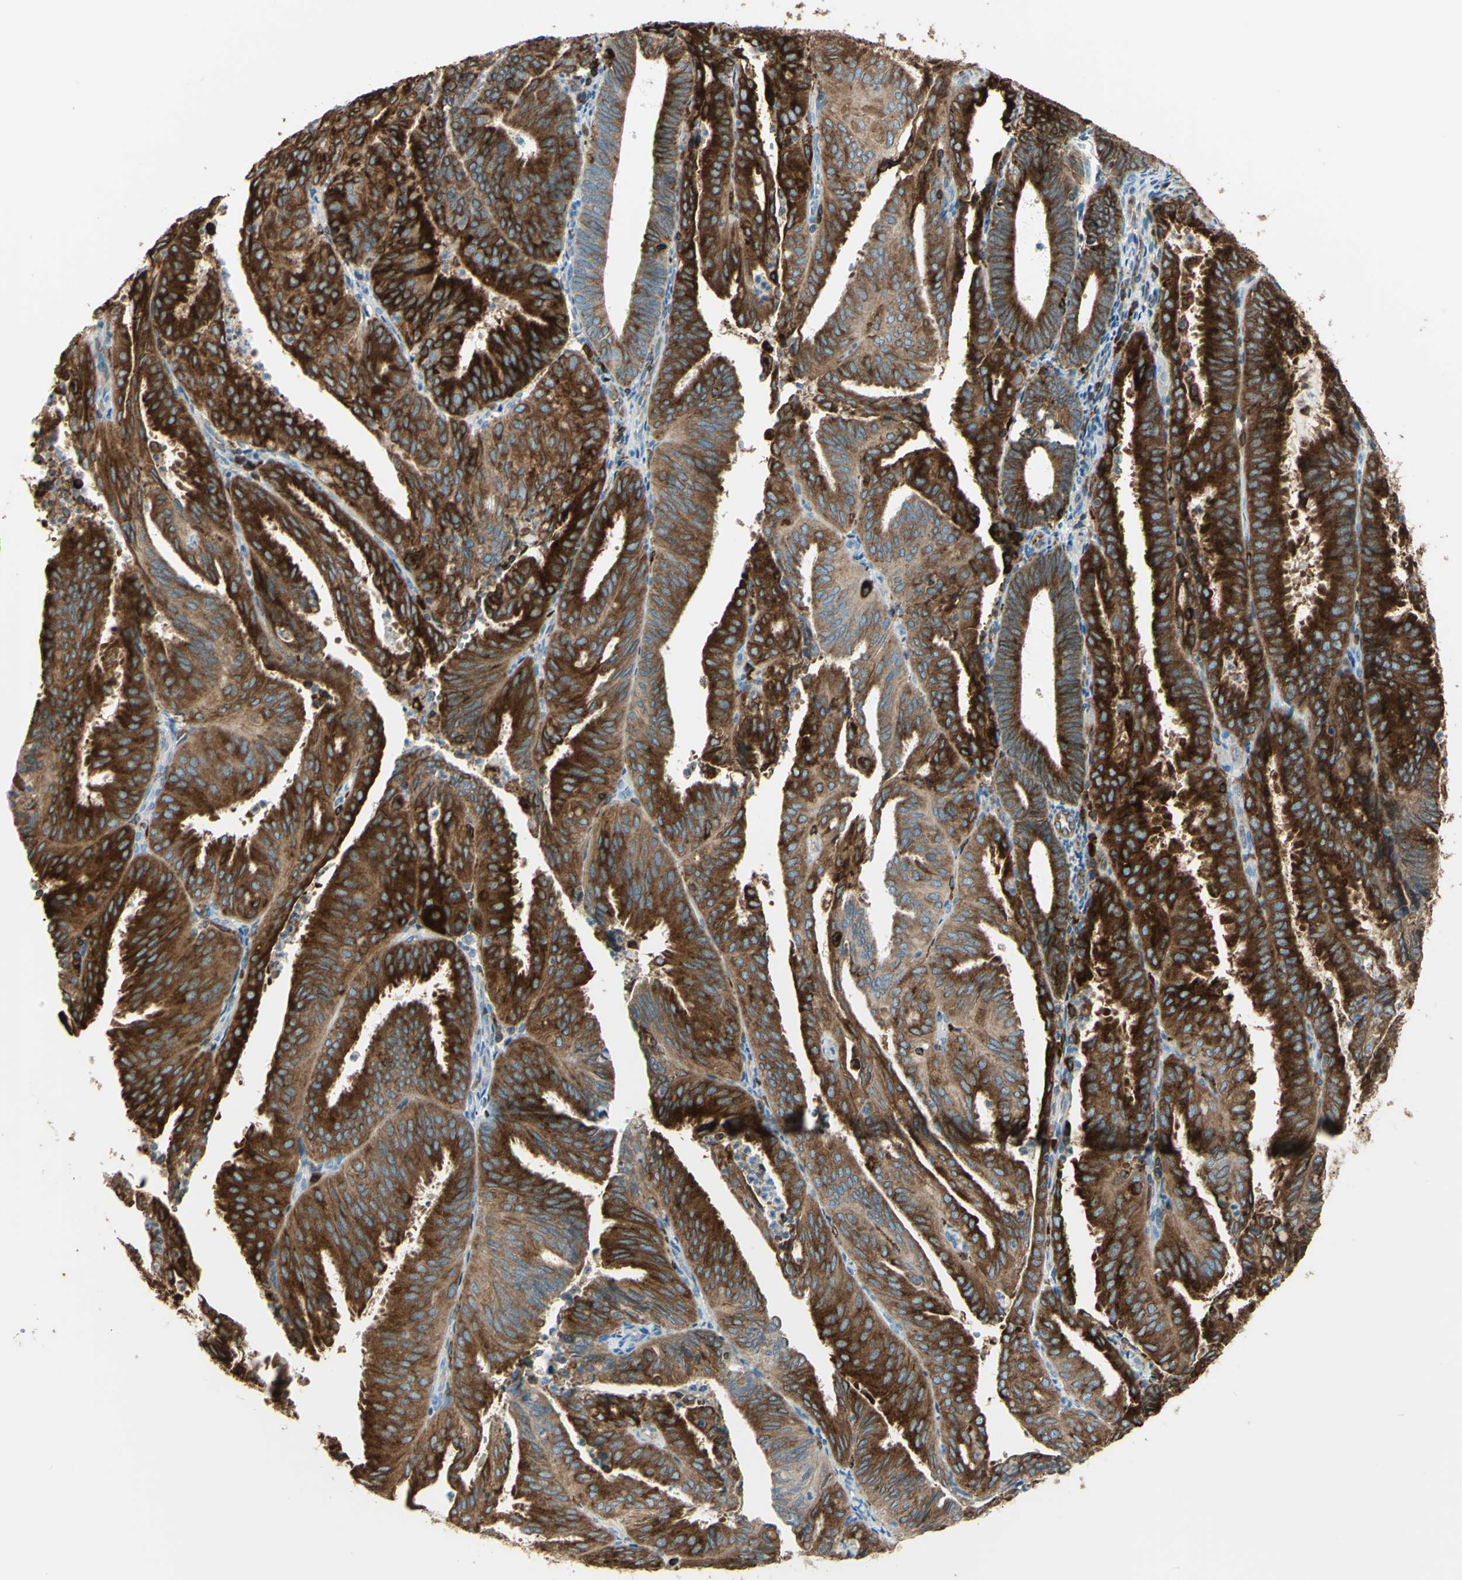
{"staining": {"intensity": "strong", "quantity": ">75%", "location": "cytoplasmic/membranous"}, "tissue": "endometrial cancer", "cell_type": "Tumor cells", "image_type": "cancer", "snomed": [{"axis": "morphology", "description": "Adenocarcinoma, NOS"}, {"axis": "topography", "description": "Uterus"}], "caption": "Adenocarcinoma (endometrial) tissue reveals strong cytoplasmic/membranous expression in approximately >75% of tumor cells, visualized by immunohistochemistry. The protein is shown in brown color, while the nuclei are stained blue.", "gene": "CD74", "patient": {"sex": "female", "age": 60}}